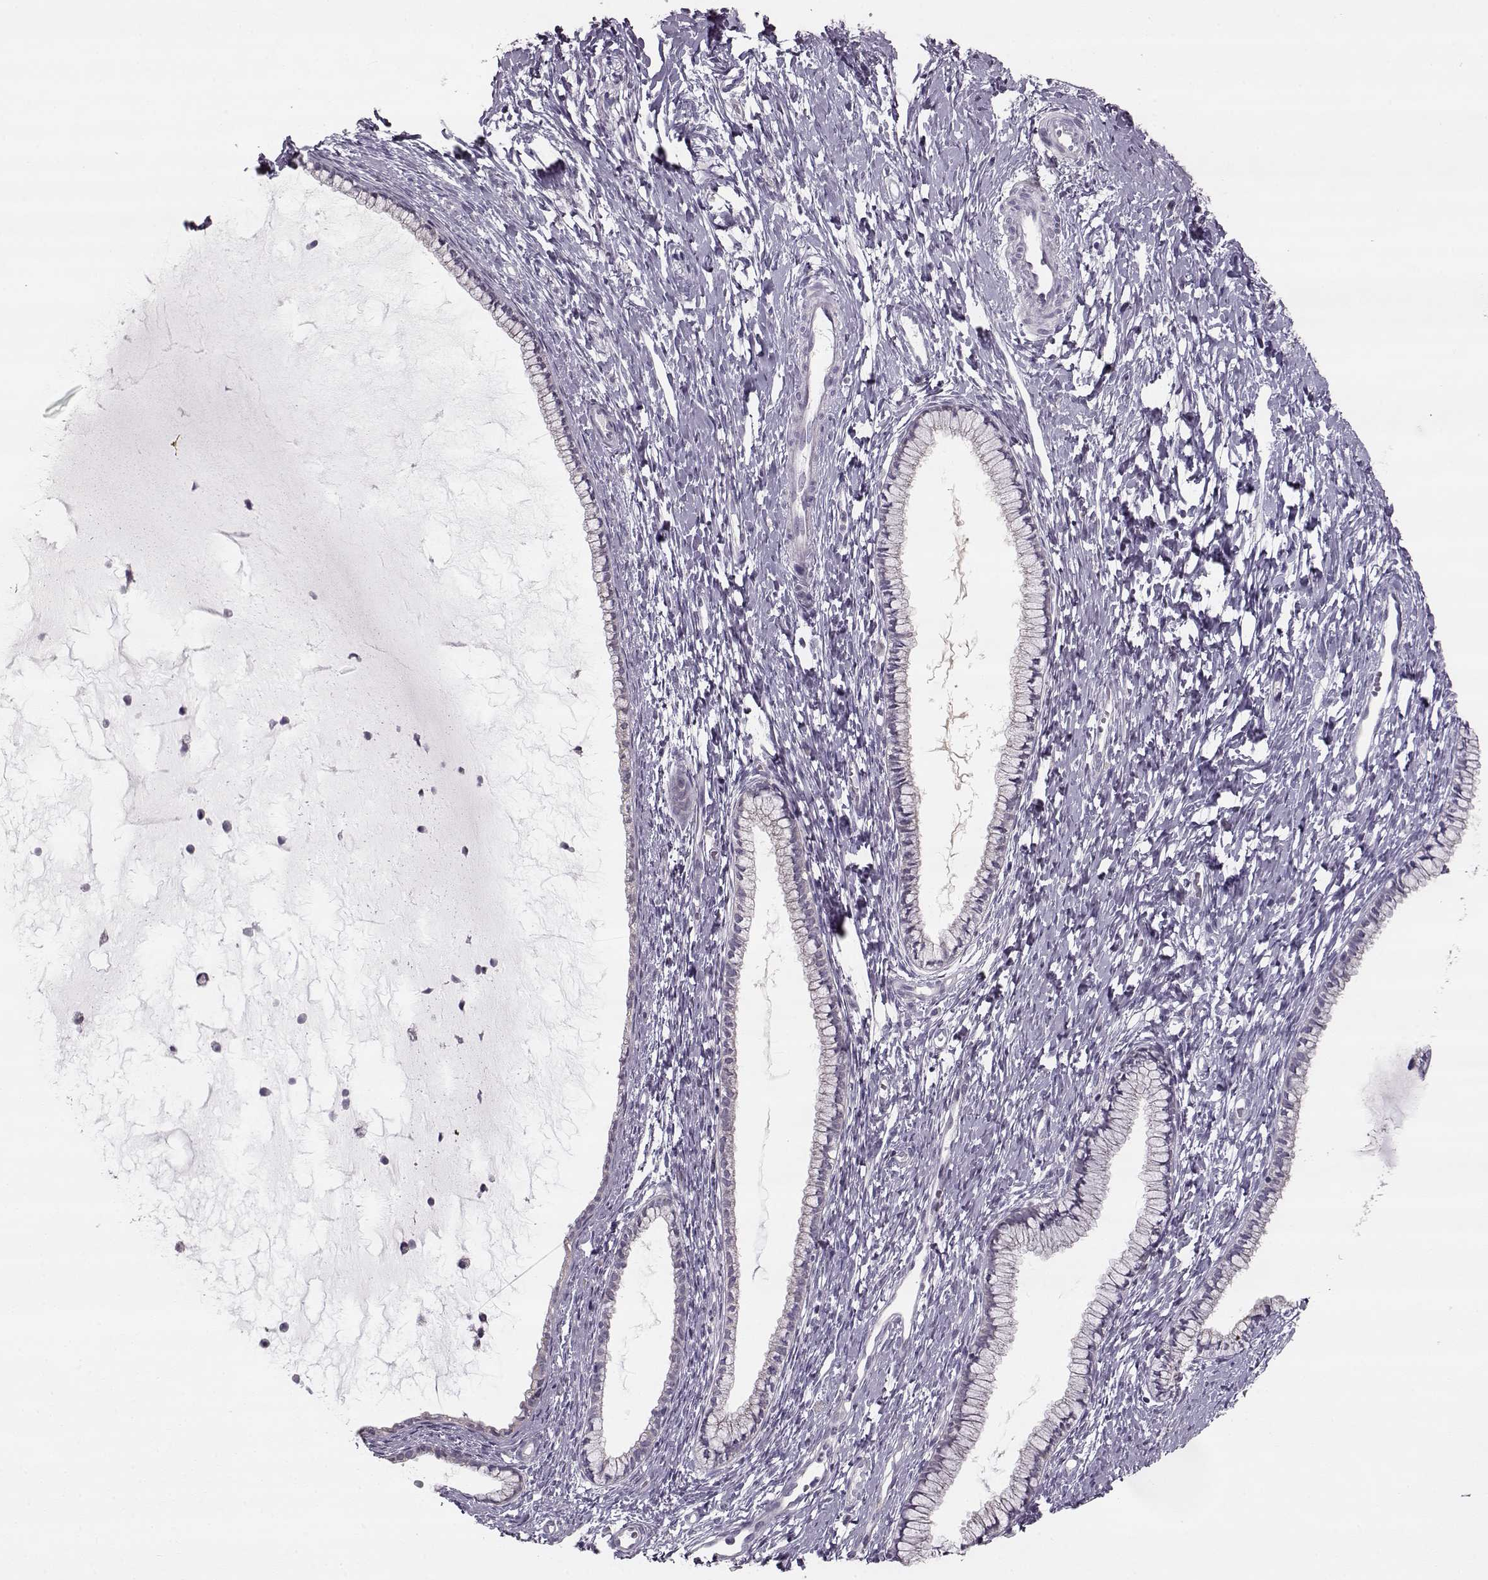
{"staining": {"intensity": "negative", "quantity": "none", "location": "none"}, "tissue": "cervix", "cell_type": "Glandular cells", "image_type": "normal", "snomed": [{"axis": "morphology", "description": "Normal tissue, NOS"}, {"axis": "topography", "description": "Cervix"}], "caption": "IHC histopathology image of benign cervix: human cervix stained with DAB shows no significant protein positivity in glandular cells. (DAB (3,3'-diaminobenzidine) immunohistochemistry (IHC), high magnification).", "gene": "MAP6D1", "patient": {"sex": "female", "age": 40}}